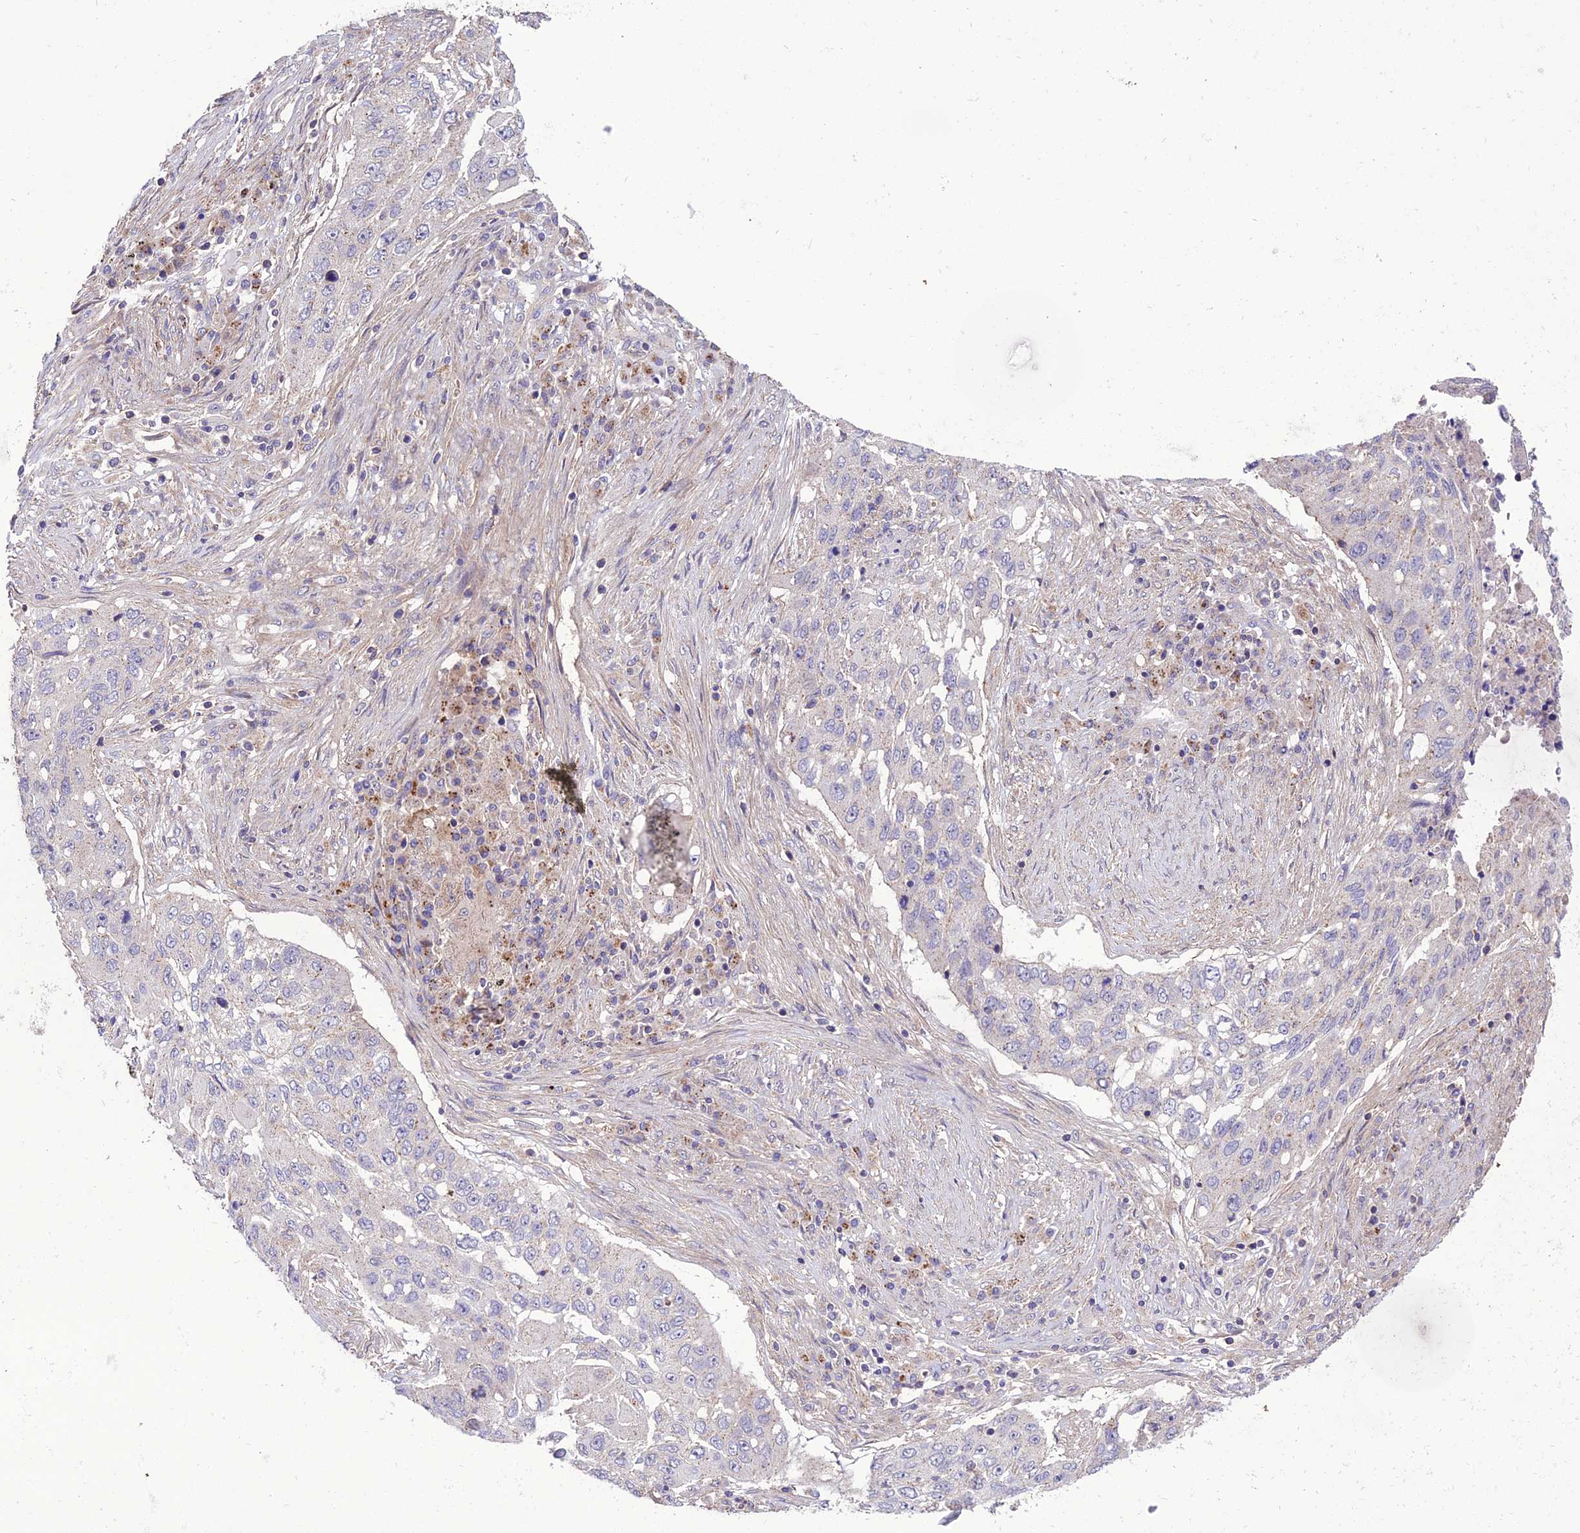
{"staining": {"intensity": "negative", "quantity": "none", "location": "none"}, "tissue": "lung cancer", "cell_type": "Tumor cells", "image_type": "cancer", "snomed": [{"axis": "morphology", "description": "Squamous cell carcinoma, NOS"}, {"axis": "topography", "description": "Lung"}], "caption": "This is a image of immunohistochemistry (IHC) staining of lung cancer, which shows no staining in tumor cells.", "gene": "PPIL3", "patient": {"sex": "female", "age": 63}}